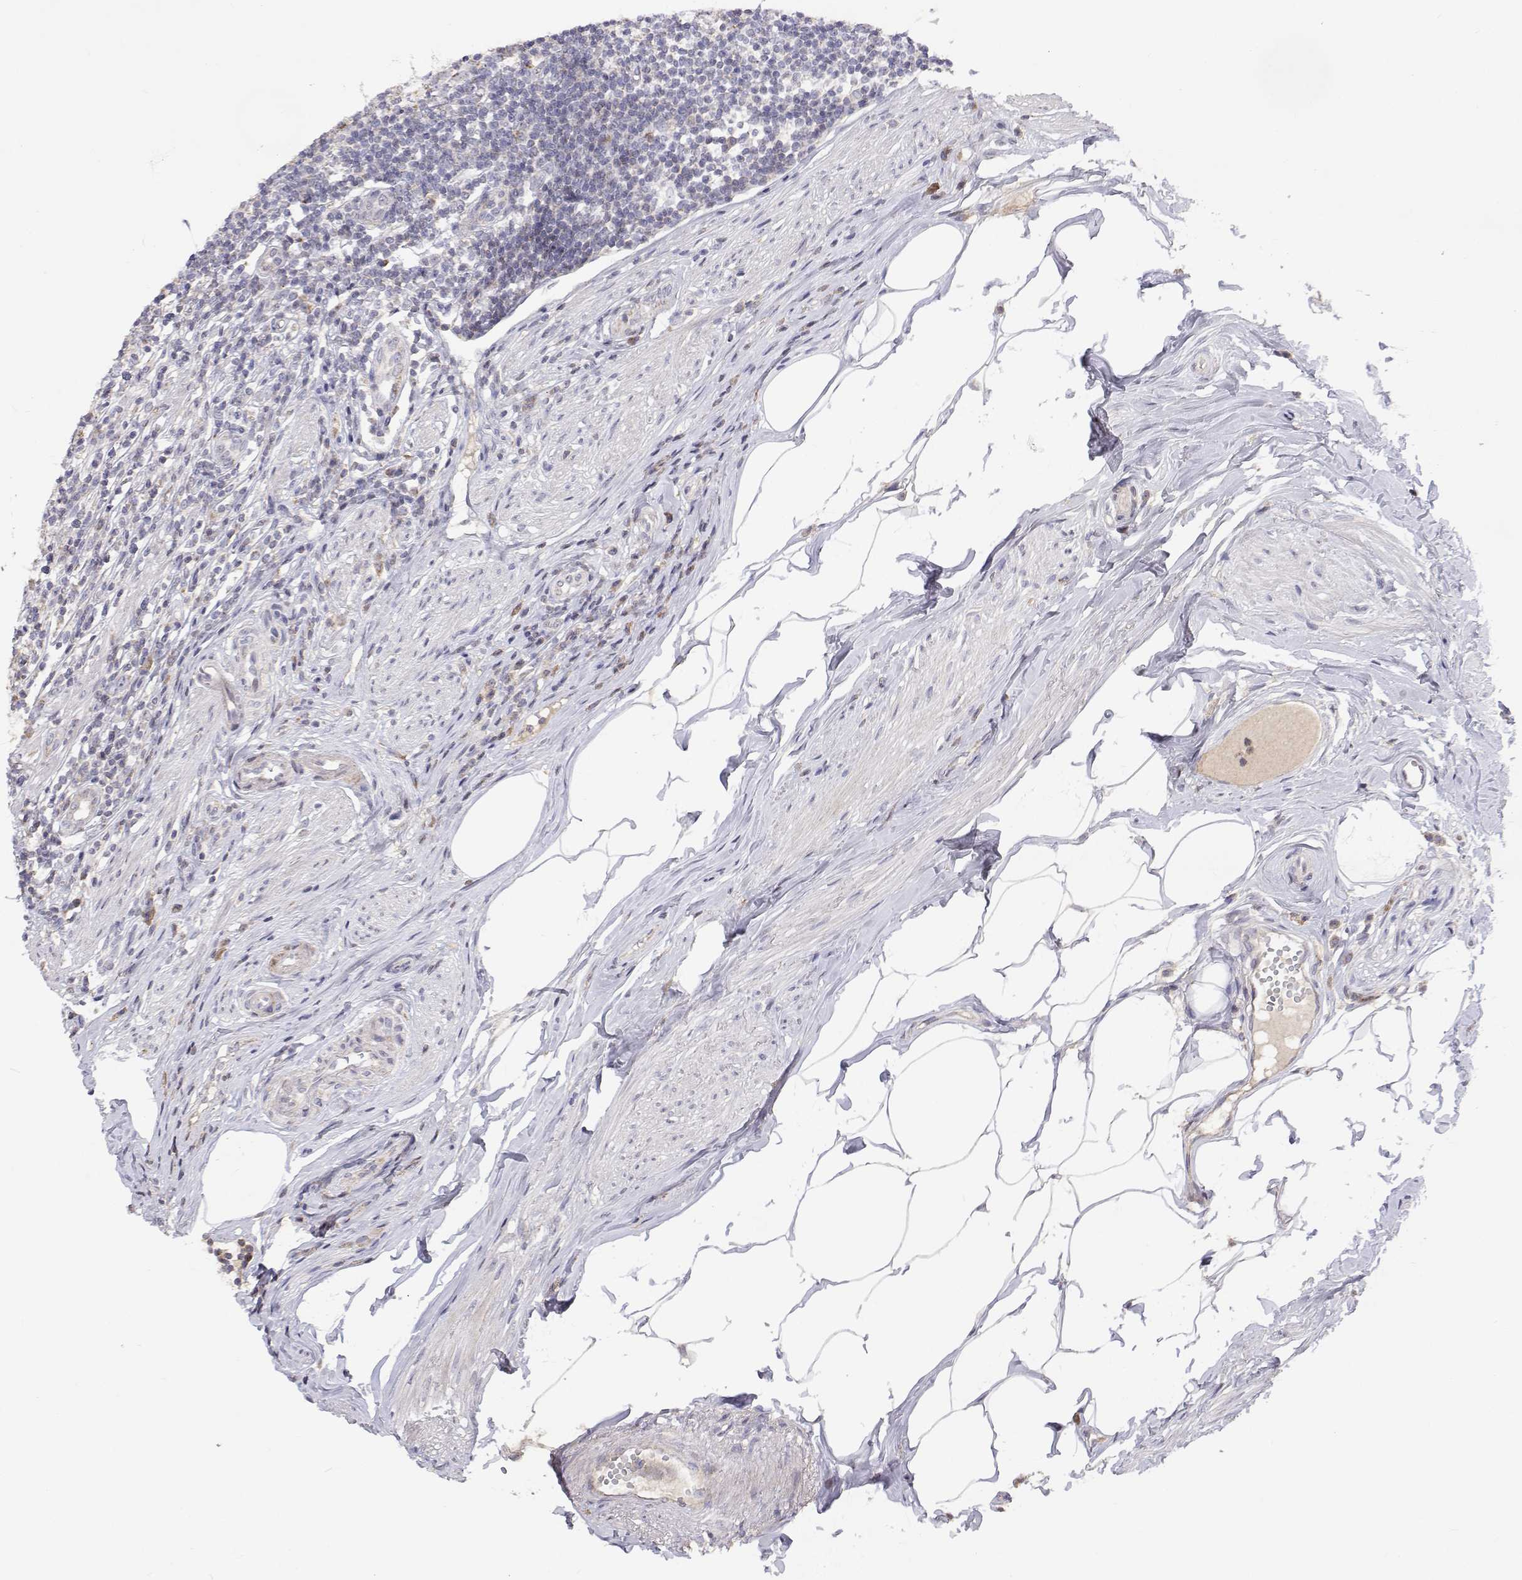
{"staining": {"intensity": "strong", "quantity": ">75%", "location": "cytoplasmic/membranous"}, "tissue": "appendix", "cell_type": "Glandular cells", "image_type": "normal", "snomed": [{"axis": "morphology", "description": "Normal tissue, NOS"}, {"axis": "topography", "description": "Appendix"}], "caption": "Brown immunohistochemical staining in normal human appendix exhibits strong cytoplasmic/membranous positivity in approximately >75% of glandular cells.", "gene": "MRPL3", "patient": {"sex": "female", "age": 56}}